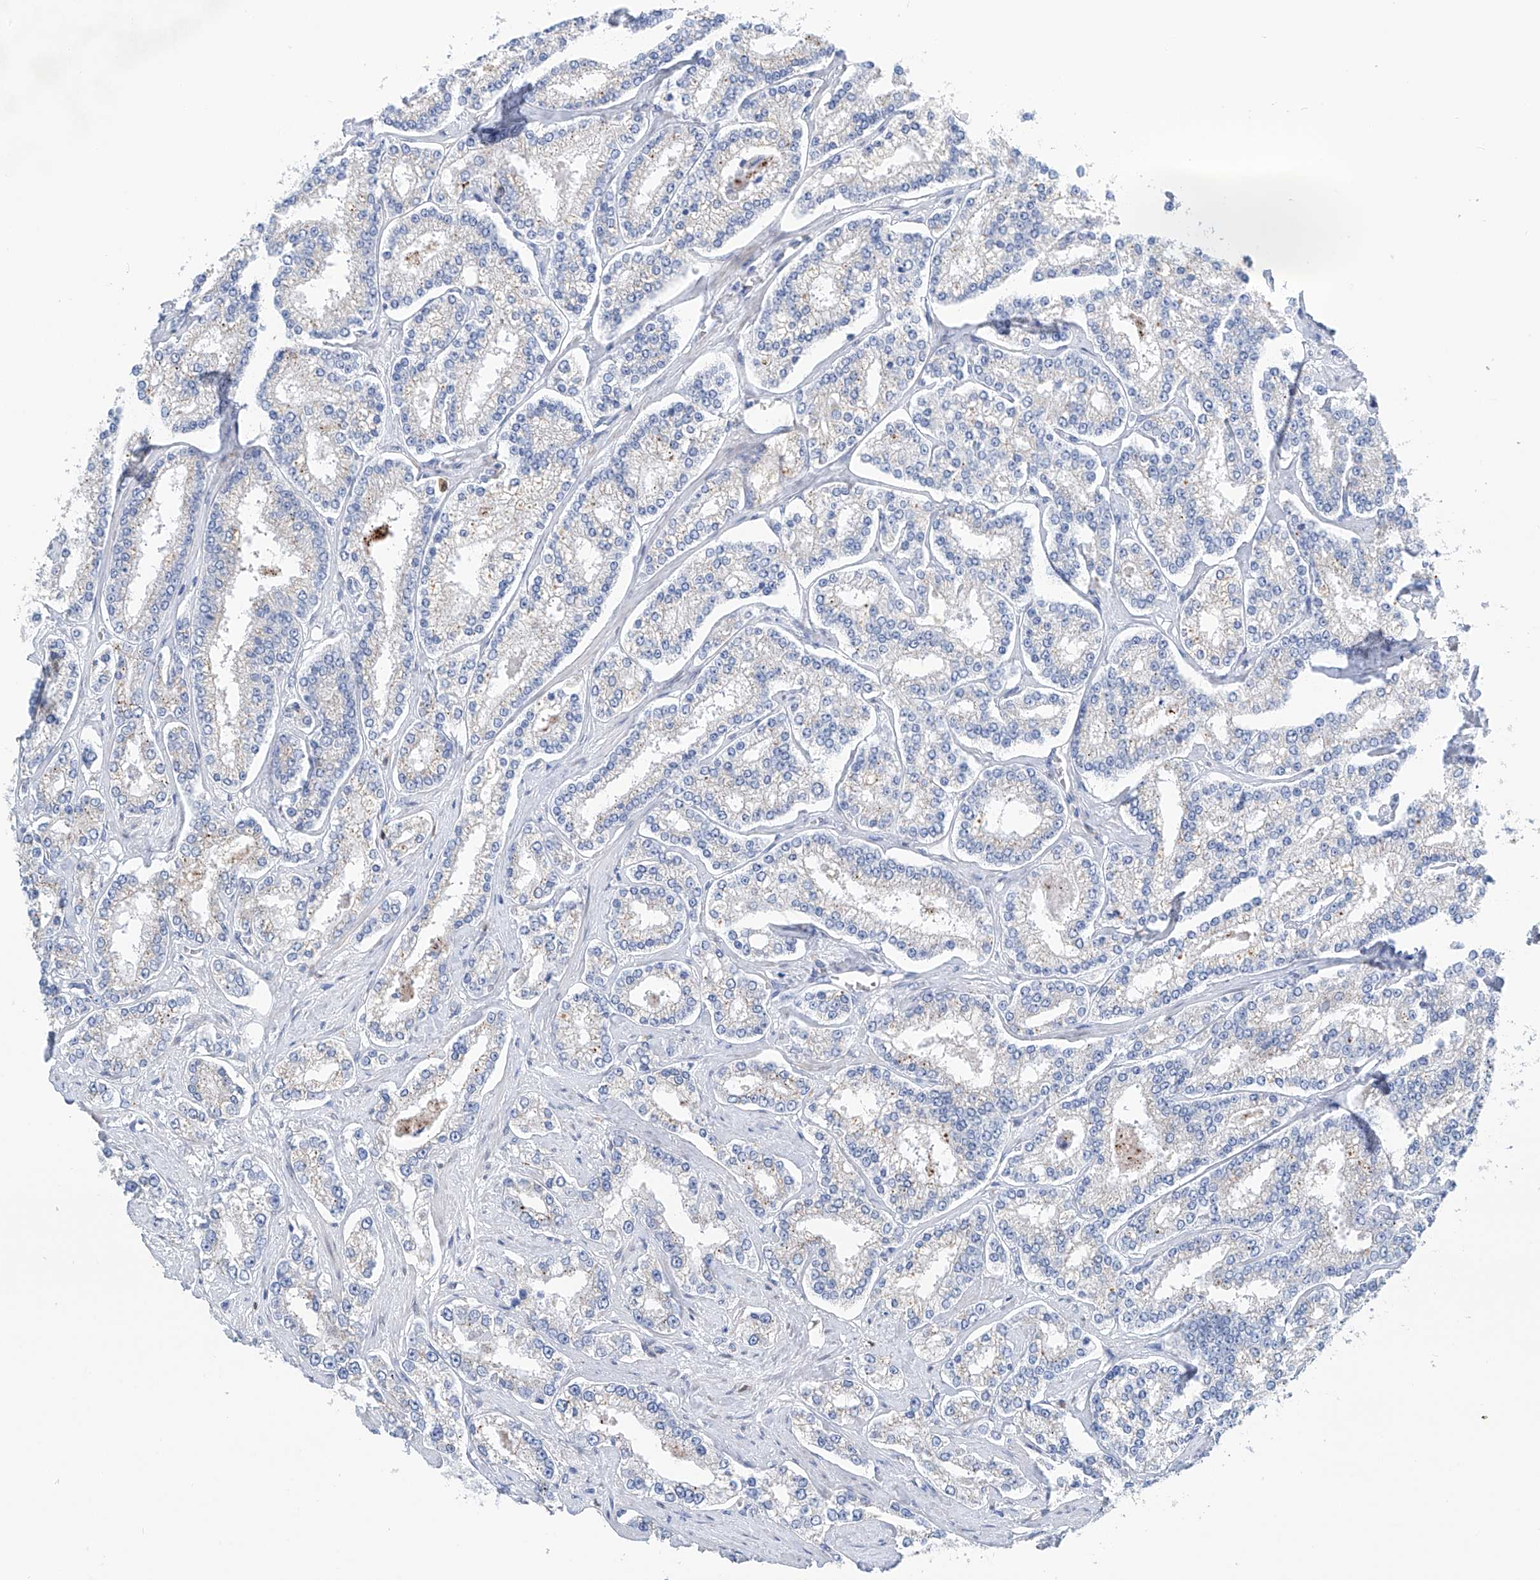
{"staining": {"intensity": "negative", "quantity": "none", "location": "none"}, "tissue": "prostate cancer", "cell_type": "Tumor cells", "image_type": "cancer", "snomed": [{"axis": "morphology", "description": "Normal tissue, NOS"}, {"axis": "morphology", "description": "Adenocarcinoma, High grade"}, {"axis": "topography", "description": "Prostate"}], "caption": "Human prostate cancer stained for a protein using immunohistochemistry shows no staining in tumor cells.", "gene": "CEP85L", "patient": {"sex": "male", "age": 83}}